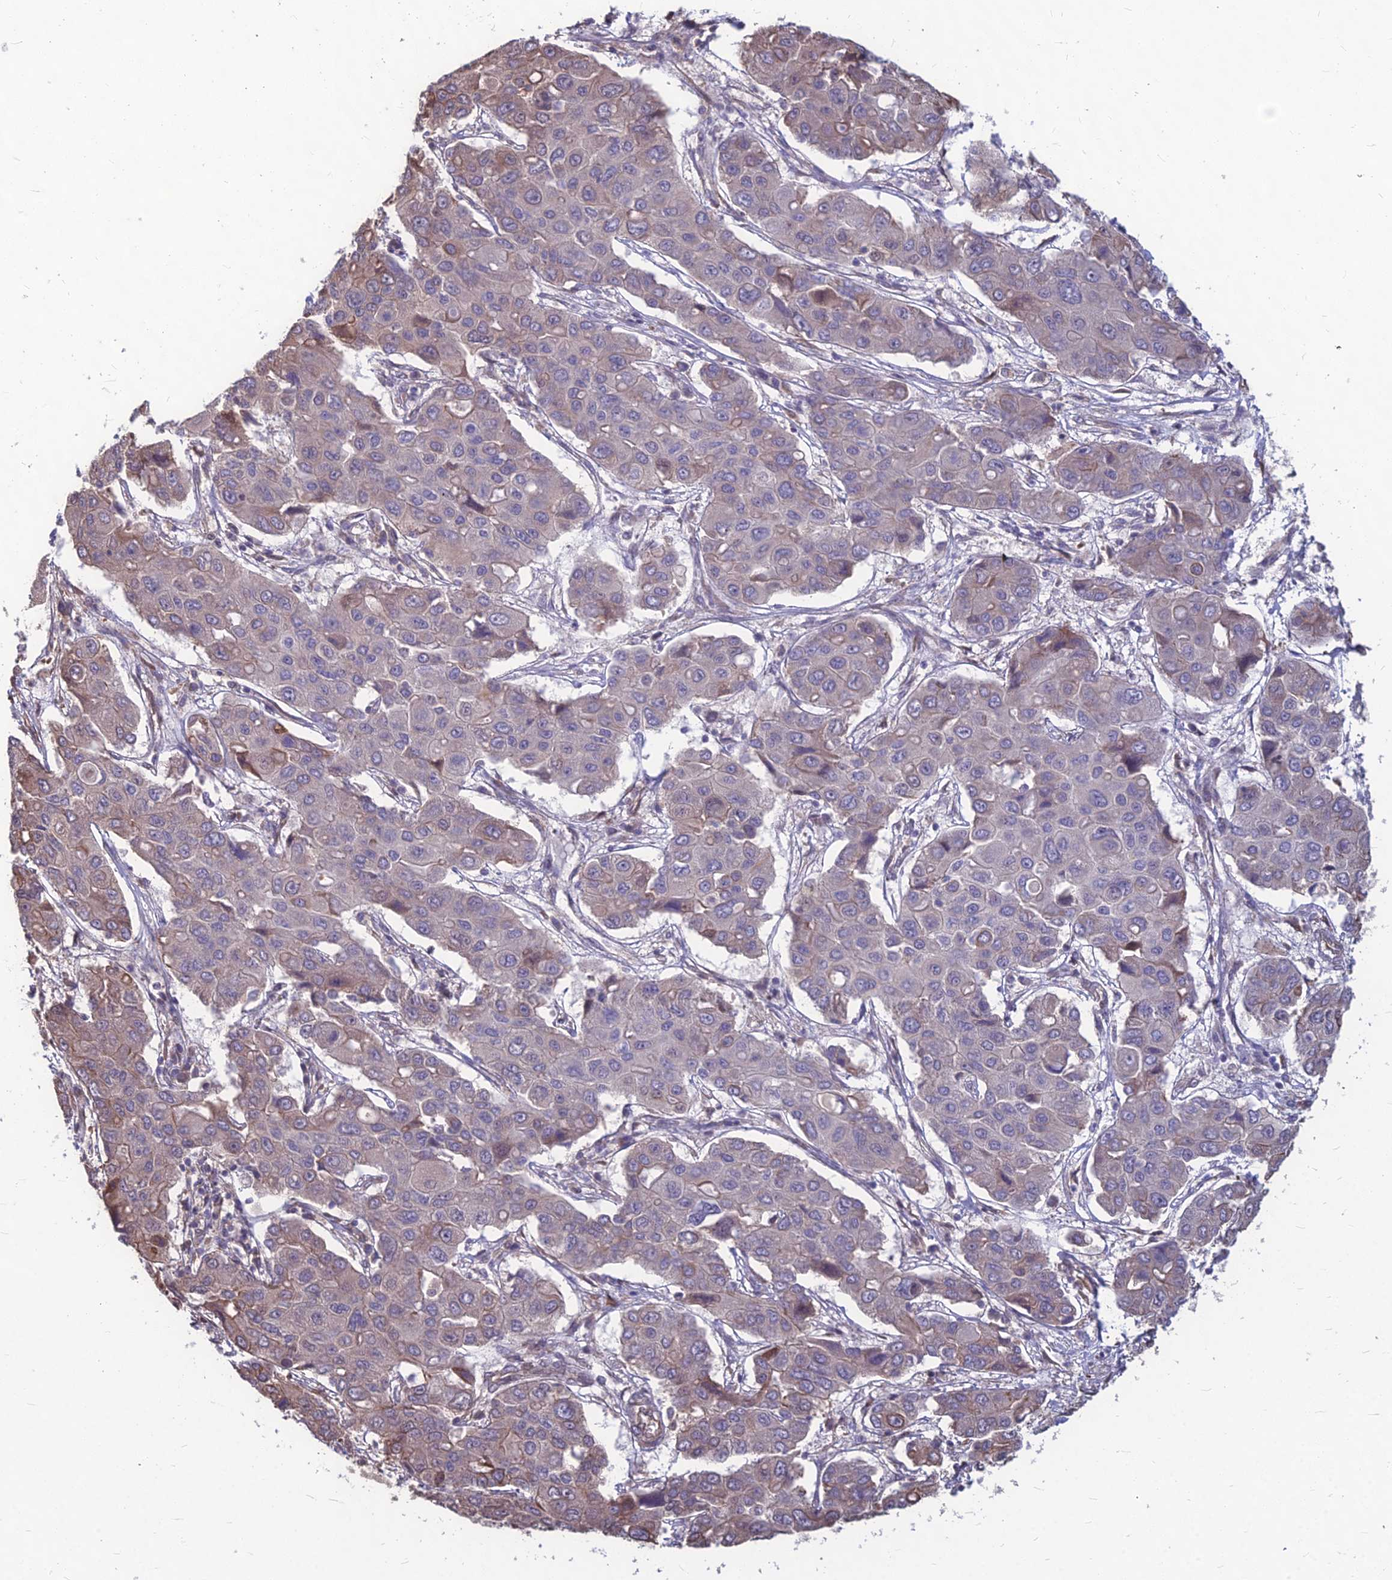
{"staining": {"intensity": "weak", "quantity": "<25%", "location": "cytoplasmic/membranous"}, "tissue": "liver cancer", "cell_type": "Tumor cells", "image_type": "cancer", "snomed": [{"axis": "morphology", "description": "Cholangiocarcinoma"}, {"axis": "topography", "description": "Liver"}], "caption": "The immunohistochemistry (IHC) image has no significant expression in tumor cells of cholangiocarcinoma (liver) tissue. (Brightfield microscopy of DAB immunohistochemistry (IHC) at high magnification).", "gene": "LSM6", "patient": {"sex": "male", "age": 67}}